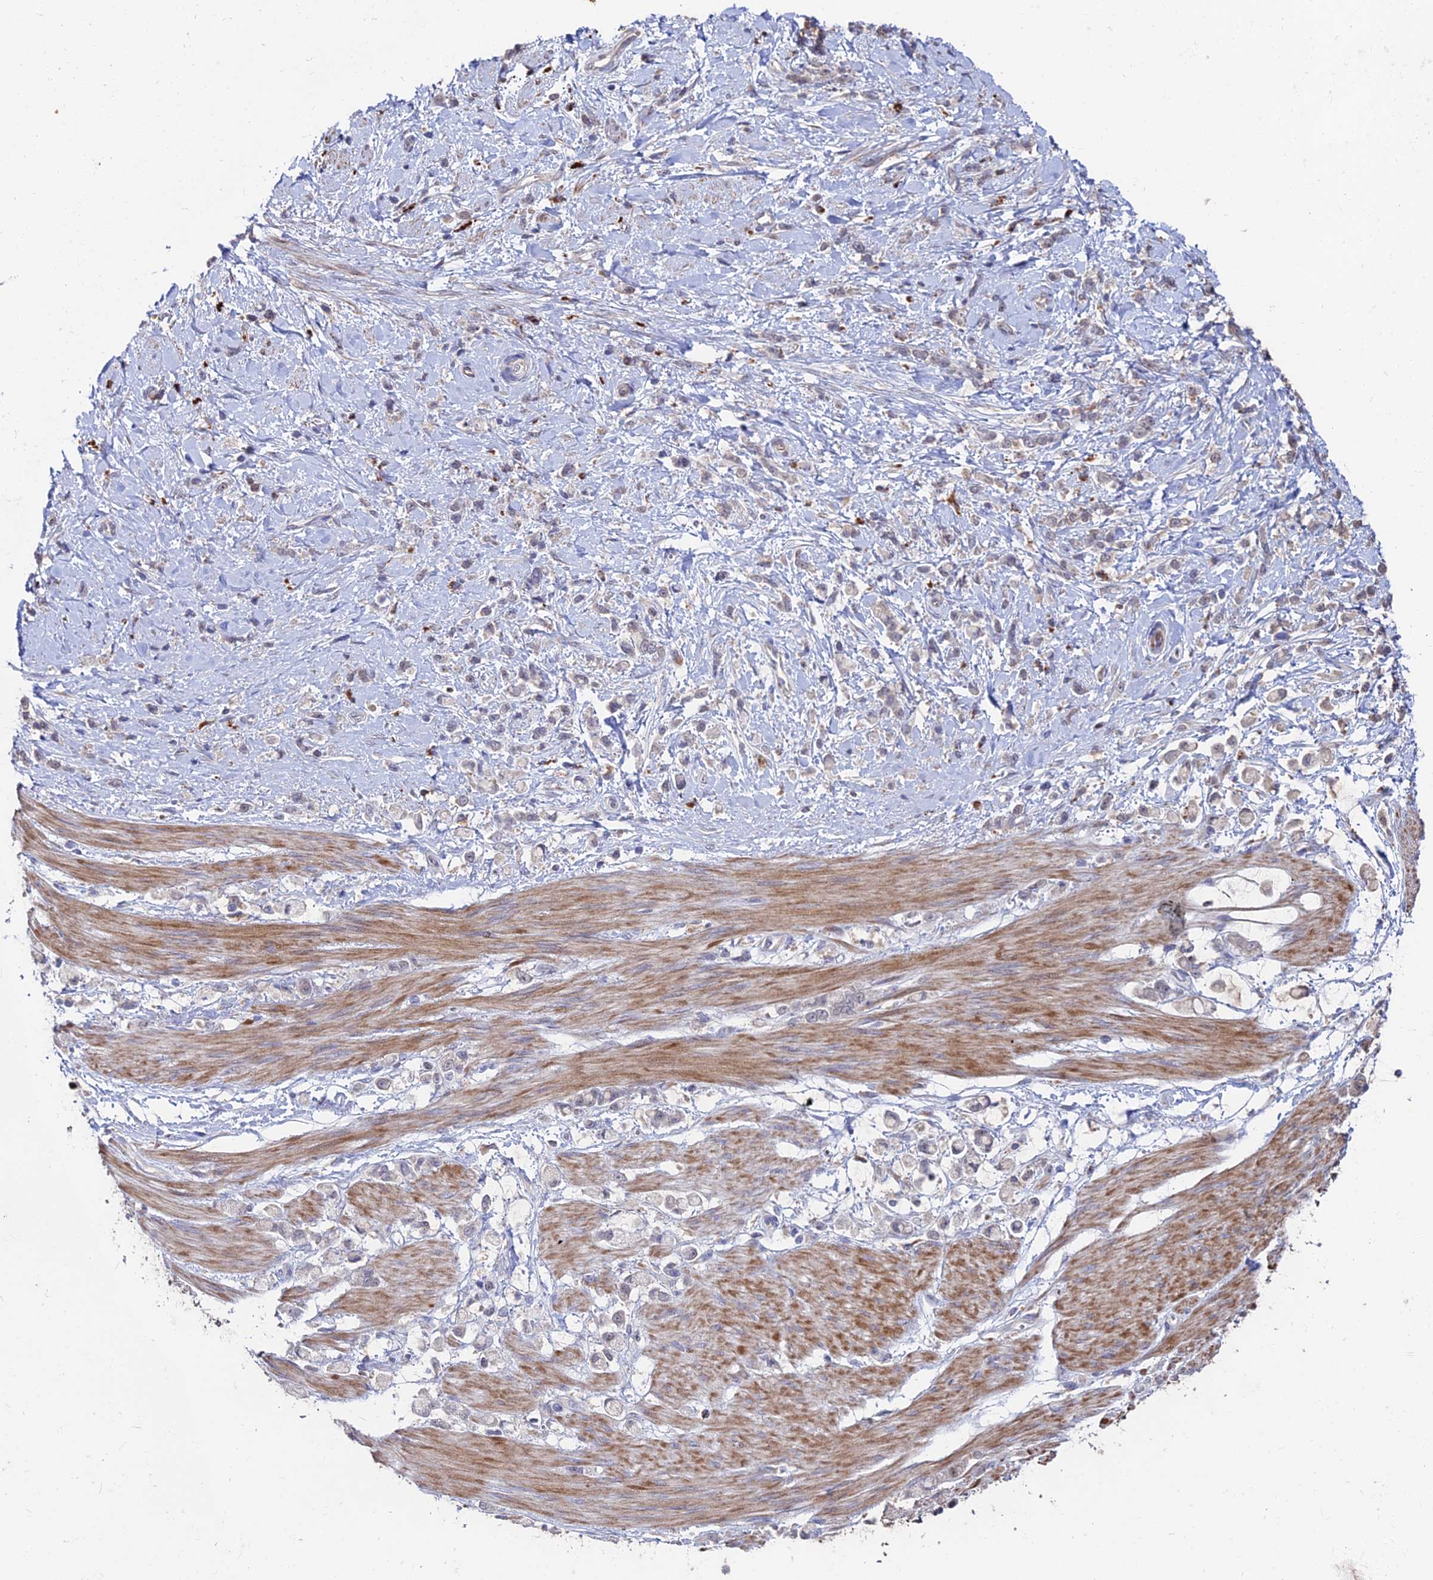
{"staining": {"intensity": "negative", "quantity": "none", "location": "none"}, "tissue": "stomach cancer", "cell_type": "Tumor cells", "image_type": "cancer", "snomed": [{"axis": "morphology", "description": "Adenocarcinoma, NOS"}, {"axis": "topography", "description": "Stomach"}], "caption": "Tumor cells show no significant staining in stomach cancer (adenocarcinoma).", "gene": "ACTR5", "patient": {"sex": "female", "age": 60}}